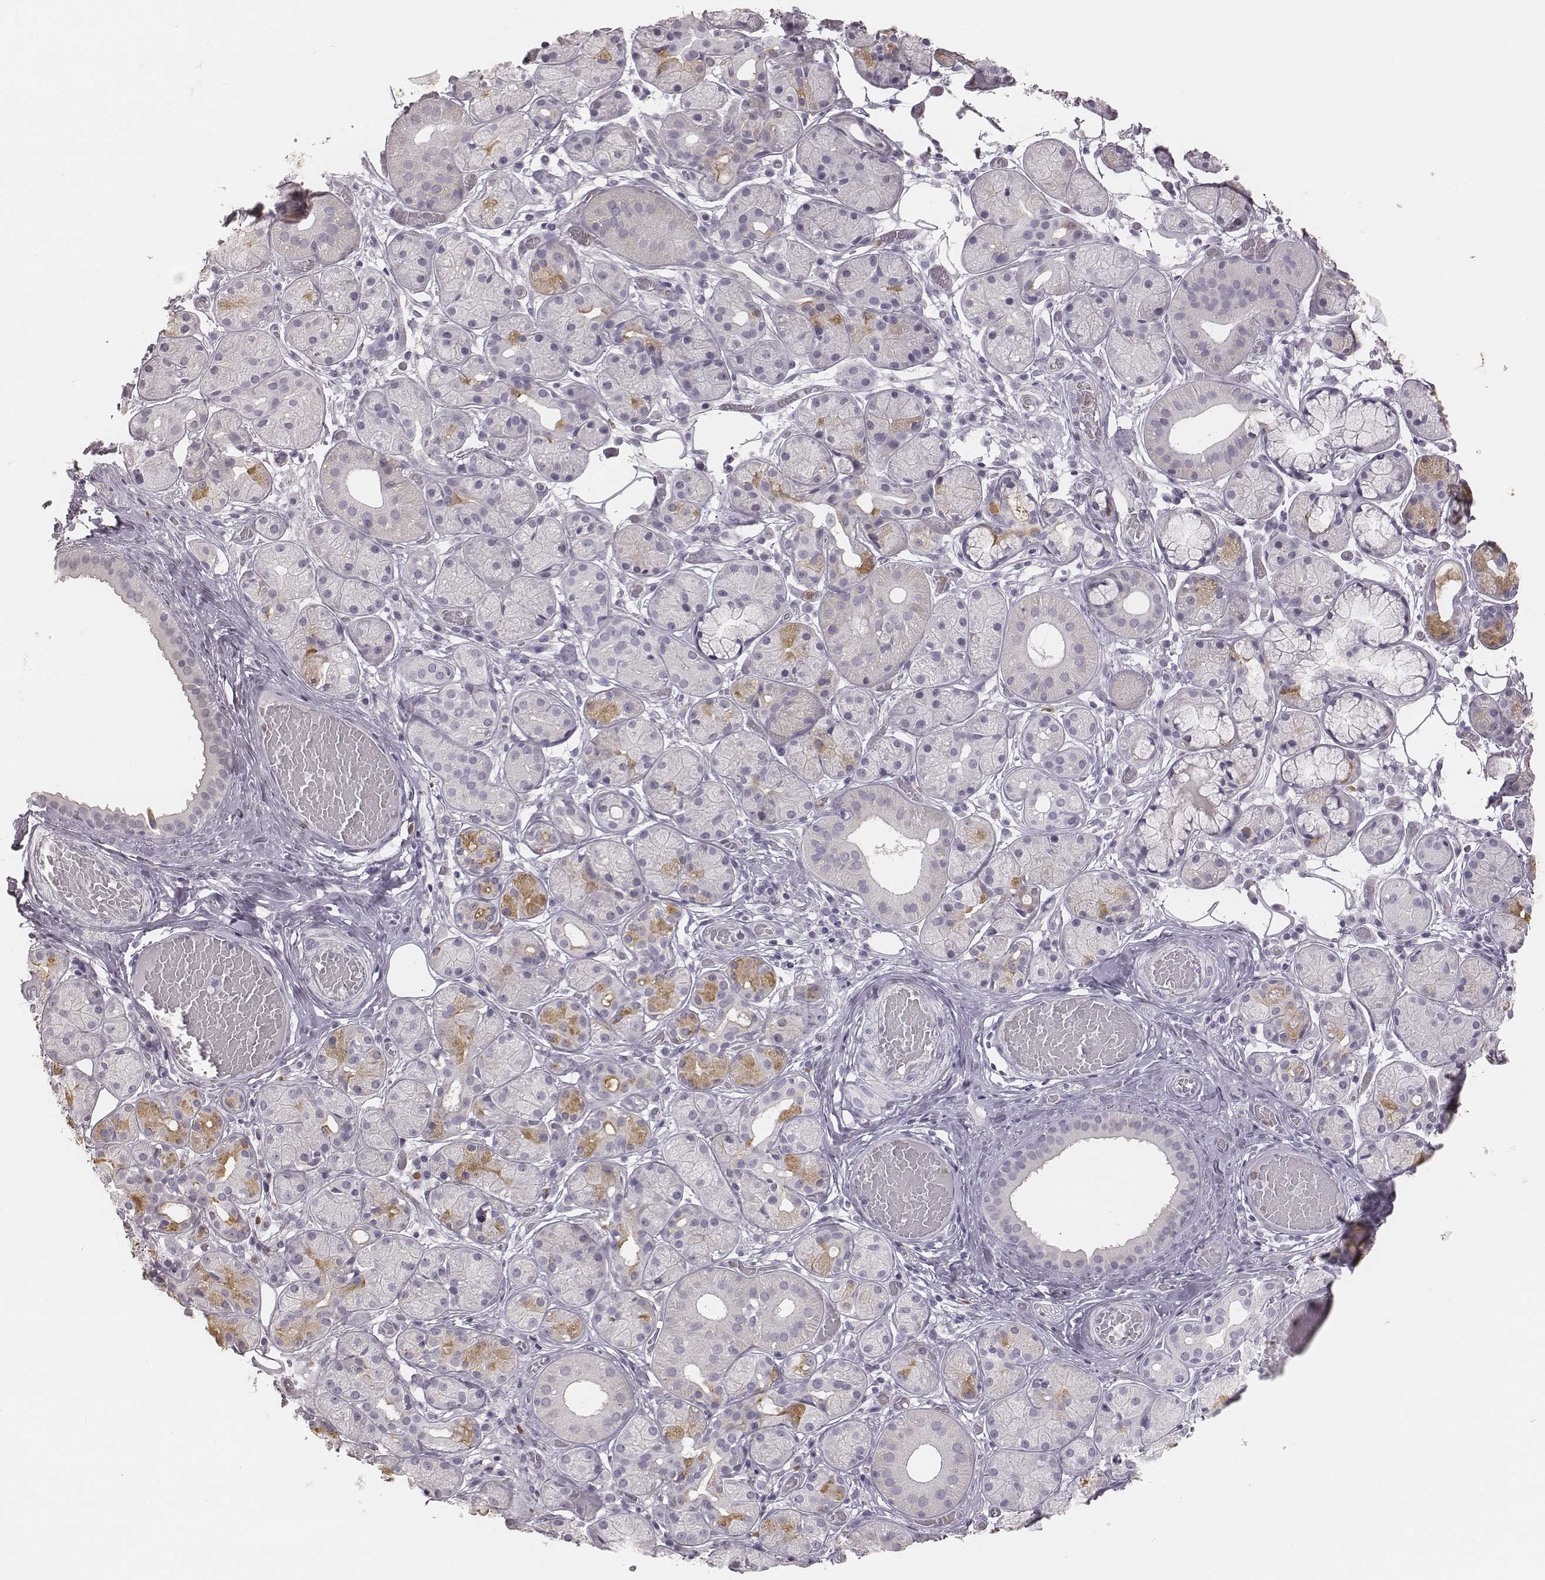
{"staining": {"intensity": "negative", "quantity": "none", "location": "none"}, "tissue": "salivary gland", "cell_type": "Glandular cells", "image_type": "normal", "snomed": [{"axis": "morphology", "description": "Normal tissue, NOS"}, {"axis": "topography", "description": "Salivary gland"}, {"axis": "topography", "description": "Peripheral nerve tissue"}], "caption": "Histopathology image shows no protein staining in glandular cells of benign salivary gland.", "gene": "KCNJ12", "patient": {"sex": "male", "age": 71}}